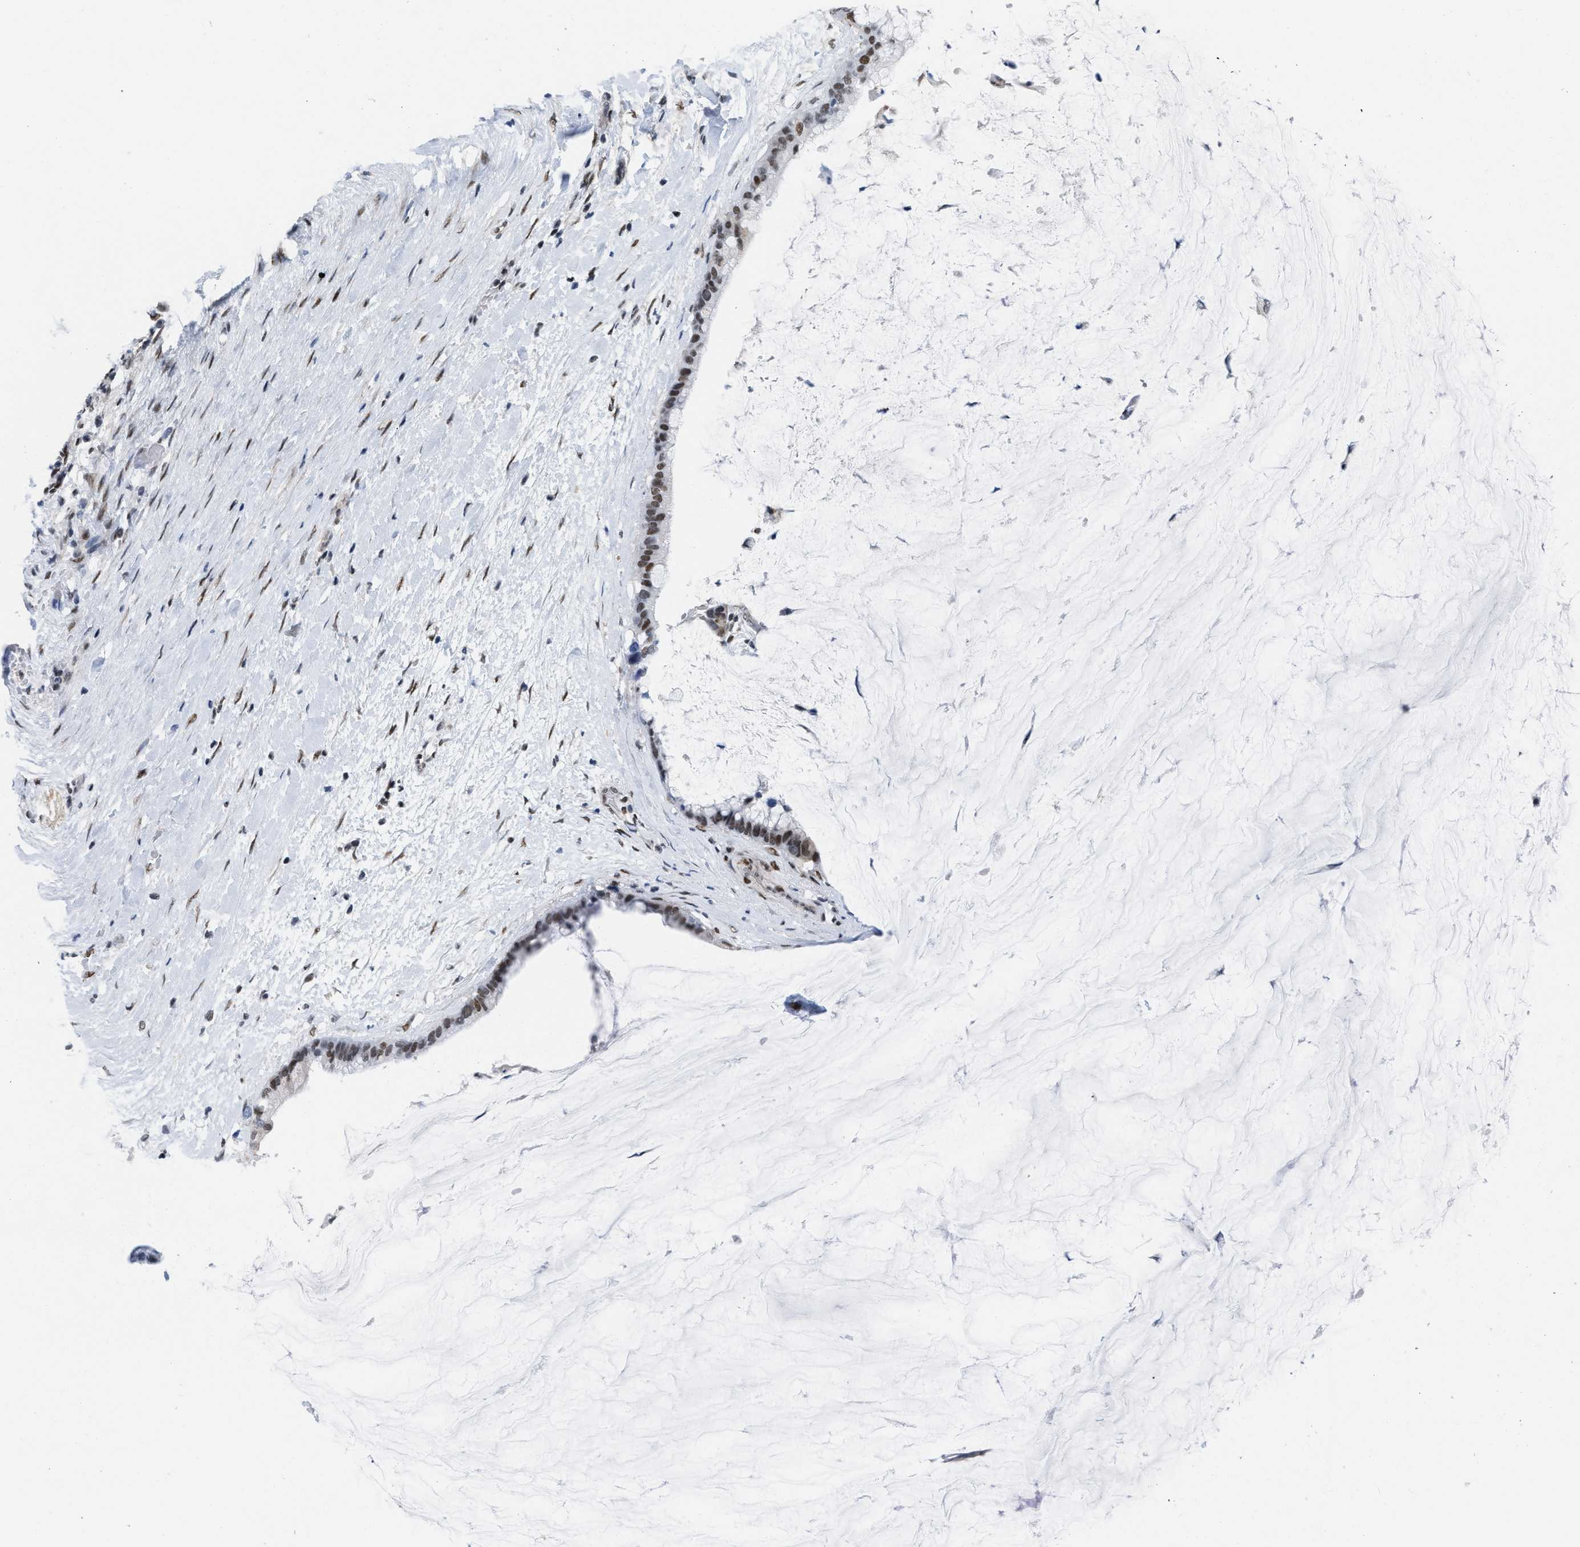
{"staining": {"intensity": "moderate", "quantity": "25%-75%", "location": "nuclear"}, "tissue": "pancreatic cancer", "cell_type": "Tumor cells", "image_type": "cancer", "snomed": [{"axis": "morphology", "description": "Adenocarcinoma, NOS"}, {"axis": "topography", "description": "Pancreas"}], "caption": "Immunohistochemistry micrograph of neoplastic tissue: human pancreatic cancer stained using IHC displays medium levels of moderate protein expression localized specifically in the nuclear of tumor cells, appearing as a nuclear brown color.", "gene": "MIER1", "patient": {"sex": "male", "age": 41}}